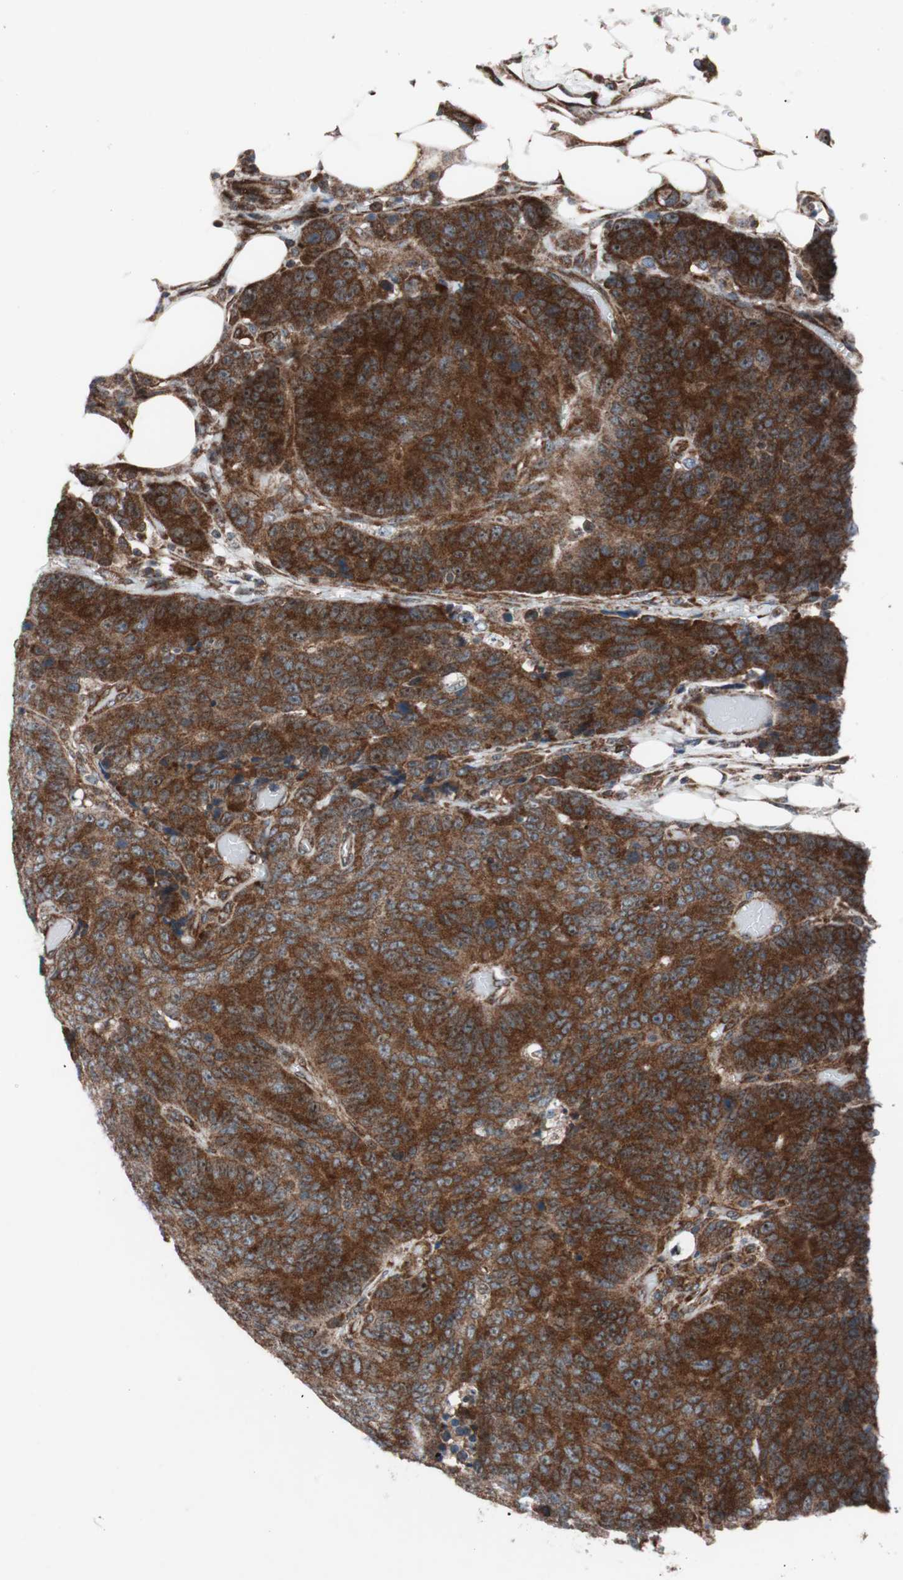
{"staining": {"intensity": "strong", "quantity": ">75%", "location": "cytoplasmic/membranous"}, "tissue": "colorectal cancer", "cell_type": "Tumor cells", "image_type": "cancer", "snomed": [{"axis": "morphology", "description": "Adenocarcinoma, NOS"}, {"axis": "topography", "description": "Colon"}], "caption": "Immunohistochemistry staining of colorectal cancer (adenocarcinoma), which reveals high levels of strong cytoplasmic/membranous positivity in about >75% of tumor cells indicating strong cytoplasmic/membranous protein positivity. The staining was performed using DAB (brown) for protein detection and nuclei were counterstained in hematoxylin (blue).", "gene": "CCL14", "patient": {"sex": "female", "age": 86}}